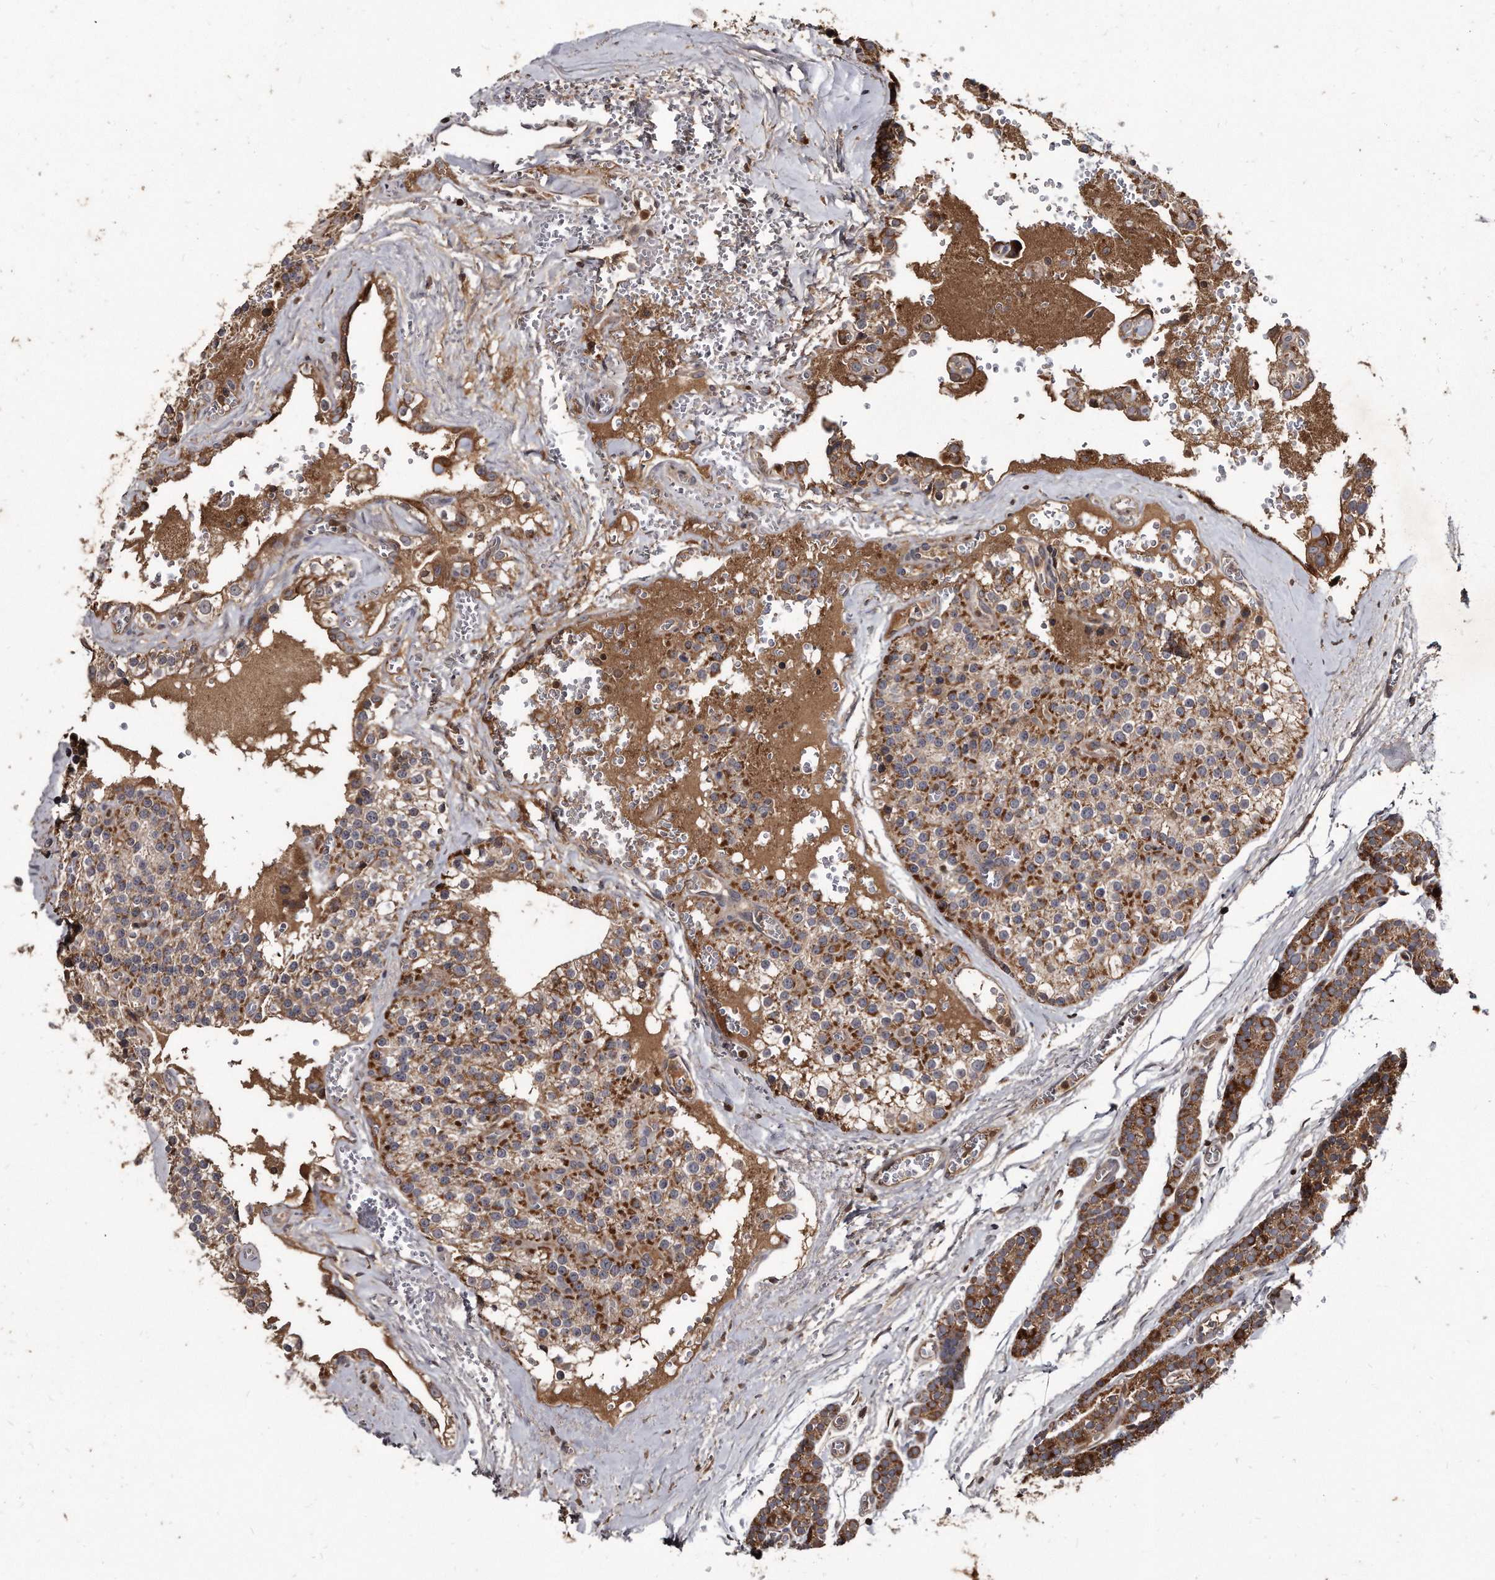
{"staining": {"intensity": "strong", "quantity": ">75%", "location": "cytoplasmic/membranous"}, "tissue": "parathyroid gland", "cell_type": "Glandular cells", "image_type": "normal", "snomed": [{"axis": "morphology", "description": "Normal tissue, NOS"}, {"axis": "topography", "description": "Parathyroid gland"}], "caption": "Immunohistochemistry (IHC) (DAB (3,3'-diaminobenzidine)) staining of unremarkable parathyroid gland reveals strong cytoplasmic/membranous protein expression in approximately >75% of glandular cells. (DAB (3,3'-diaminobenzidine) = brown stain, brightfield microscopy at high magnification).", "gene": "FAM136A", "patient": {"sex": "female", "age": 64}}